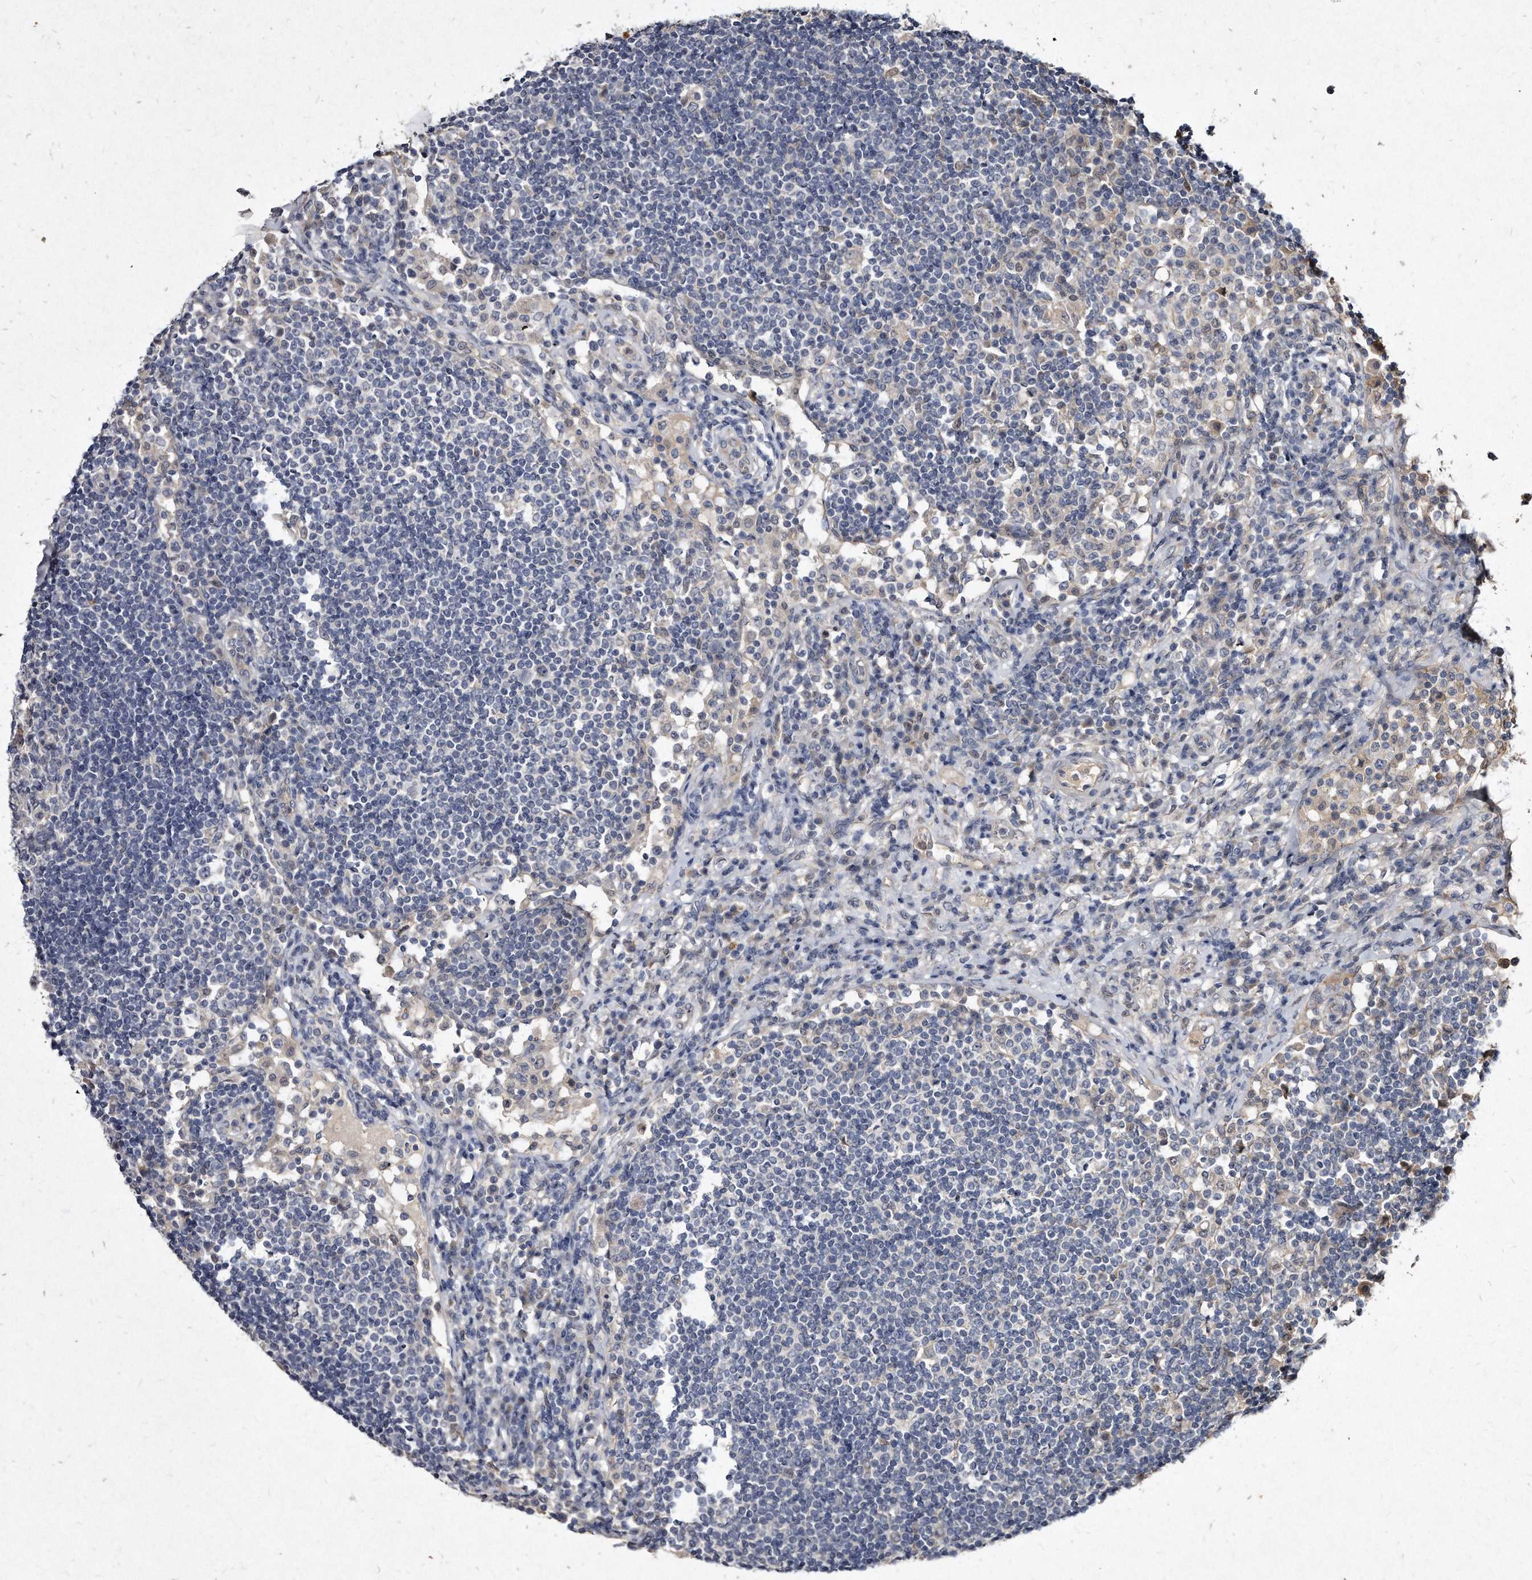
{"staining": {"intensity": "negative", "quantity": "none", "location": "none"}, "tissue": "lymph node", "cell_type": "Germinal center cells", "image_type": "normal", "snomed": [{"axis": "morphology", "description": "Normal tissue, NOS"}, {"axis": "topography", "description": "Lymph node"}], "caption": "Micrograph shows no significant protein positivity in germinal center cells of benign lymph node. (DAB (3,3'-diaminobenzidine) immunohistochemistry visualized using brightfield microscopy, high magnification).", "gene": "KLHDC3", "patient": {"sex": "female", "age": 53}}